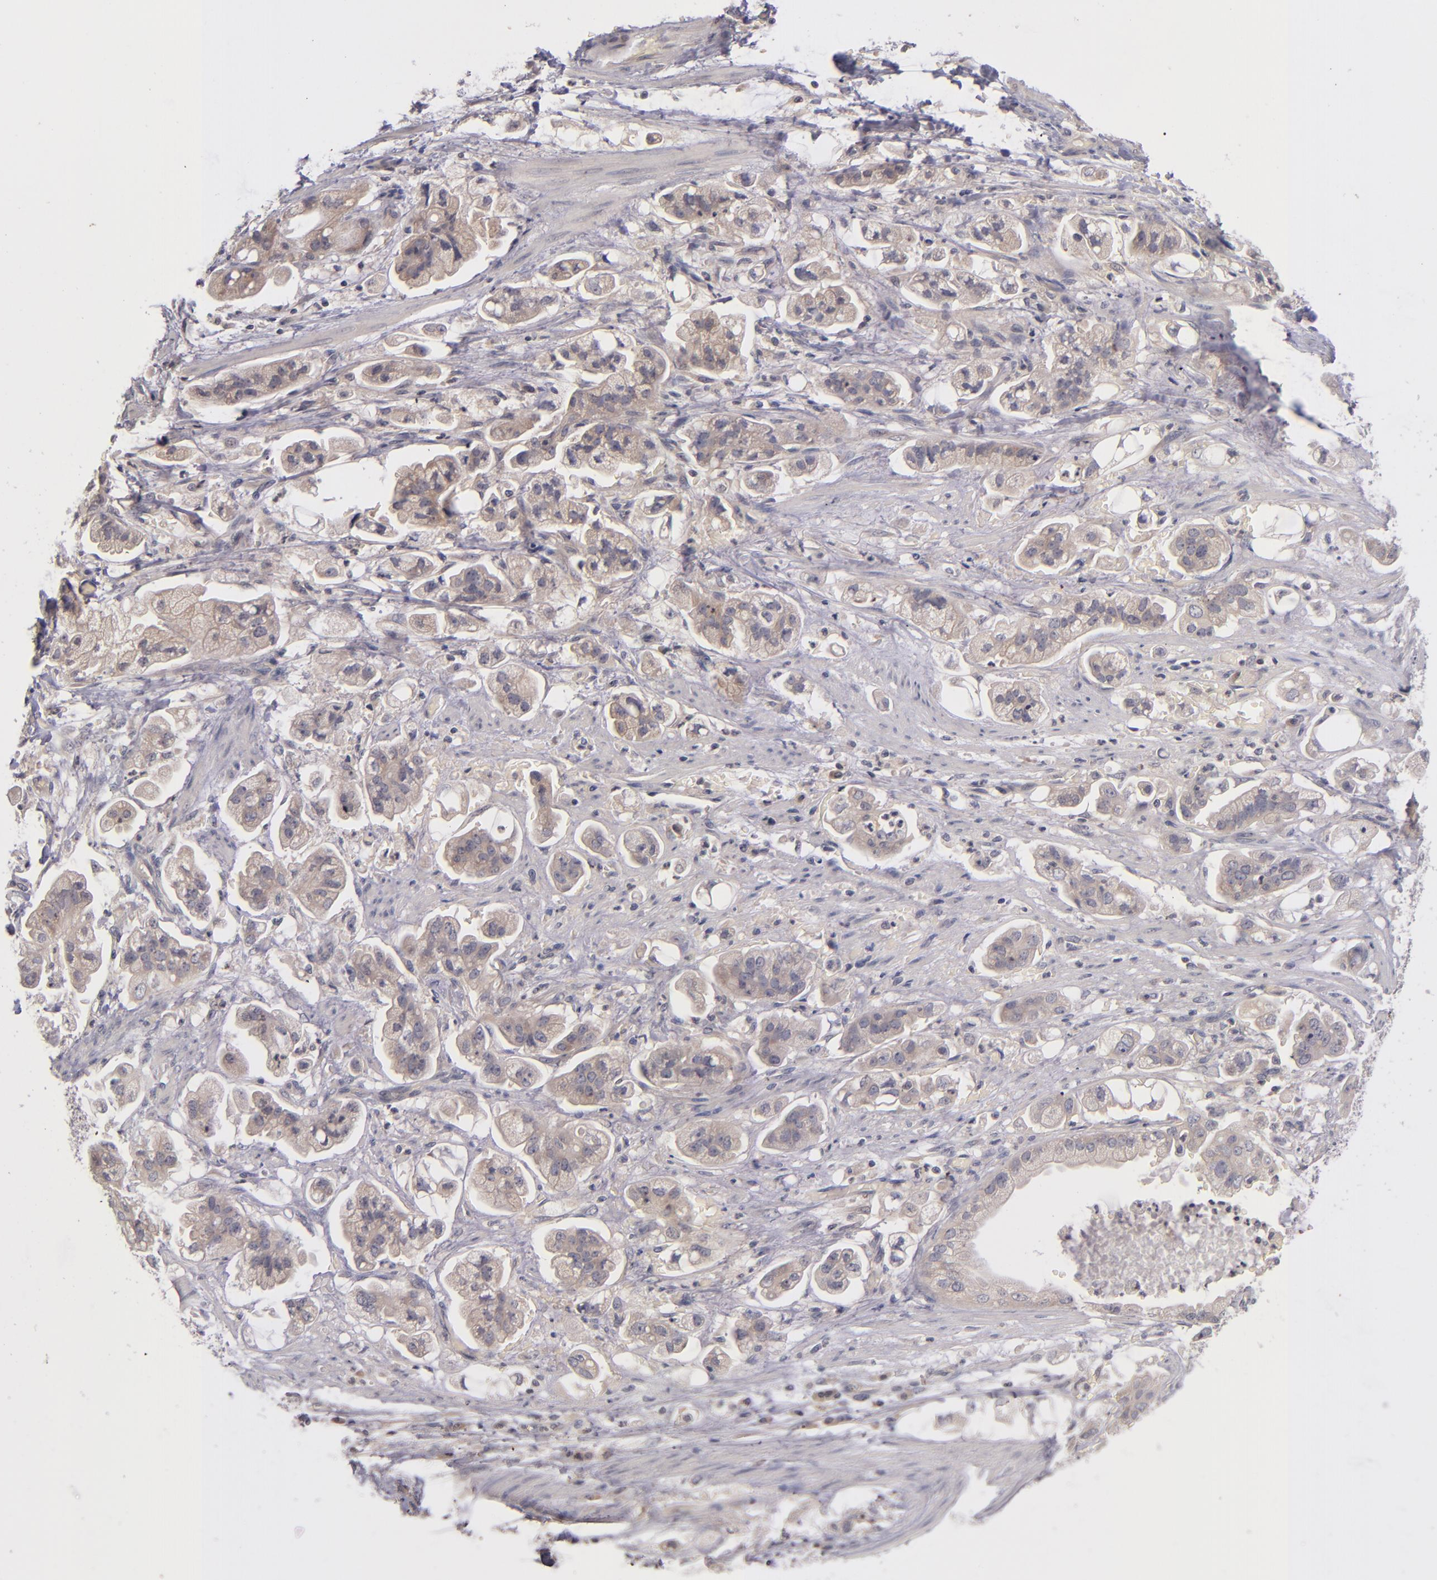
{"staining": {"intensity": "weak", "quantity": "25%-75%", "location": "cytoplasmic/membranous"}, "tissue": "stomach cancer", "cell_type": "Tumor cells", "image_type": "cancer", "snomed": [{"axis": "morphology", "description": "Adenocarcinoma, NOS"}, {"axis": "topography", "description": "Stomach"}], "caption": "Weak cytoplasmic/membranous protein expression is present in approximately 25%-75% of tumor cells in adenocarcinoma (stomach). The protein of interest is stained brown, and the nuclei are stained in blue (DAB IHC with brightfield microscopy, high magnification).", "gene": "TSC2", "patient": {"sex": "male", "age": 62}}